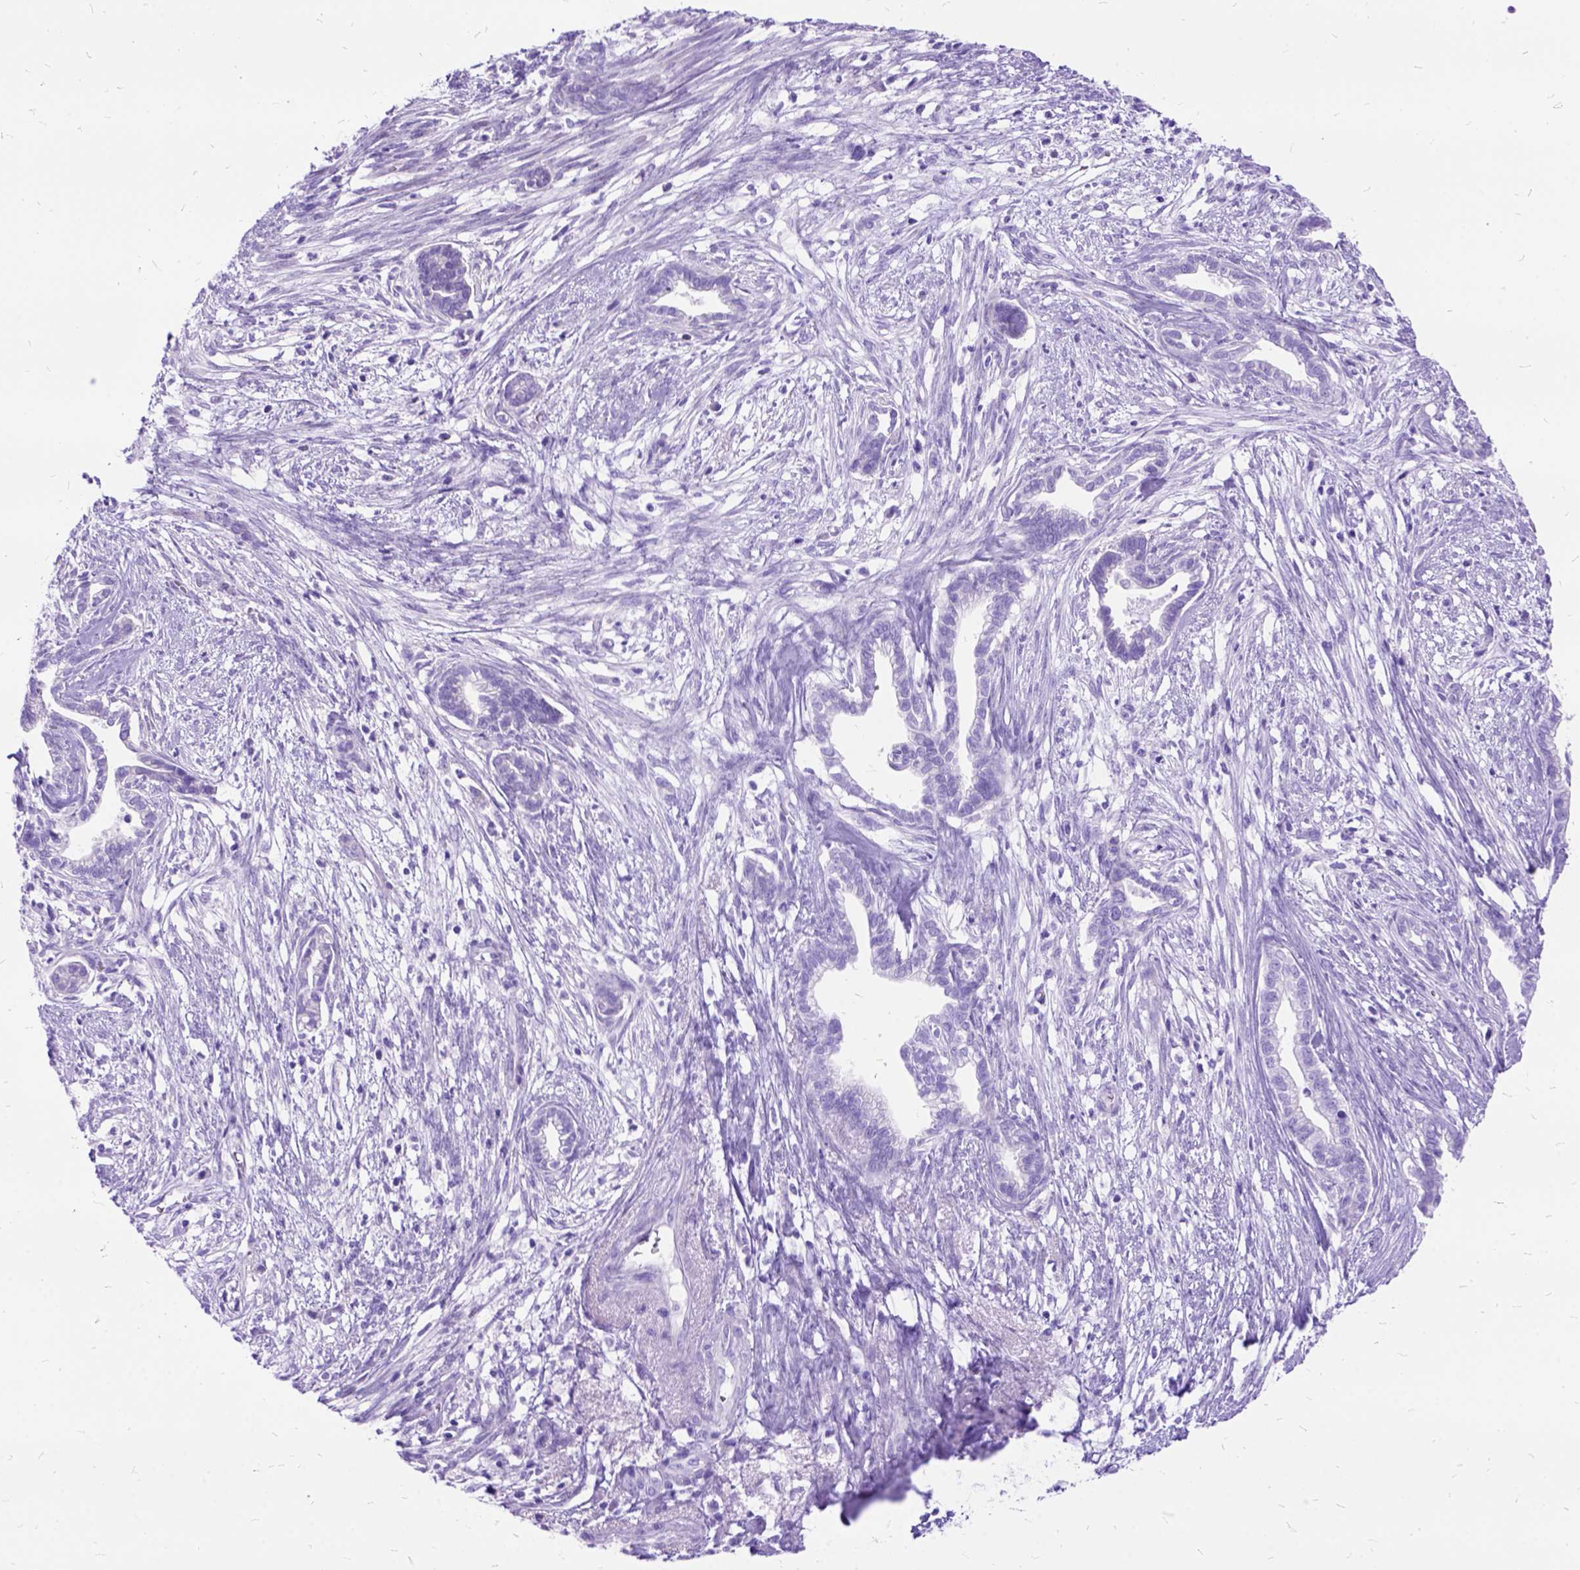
{"staining": {"intensity": "negative", "quantity": "none", "location": "none"}, "tissue": "cervical cancer", "cell_type": "Tumor cells", "image_type": "cancer", "snomed": [{"axis": "morphology", "description": "Adenocarcinoma, NOS"}, {"axis": "topography", "description": "Cervix"}], "caption": "The photomicrograph demonstrates no staining of tumor cells in cervical cancer.", "gene": "DNAH2", "patient": {"sex": "female", "age": 62}}